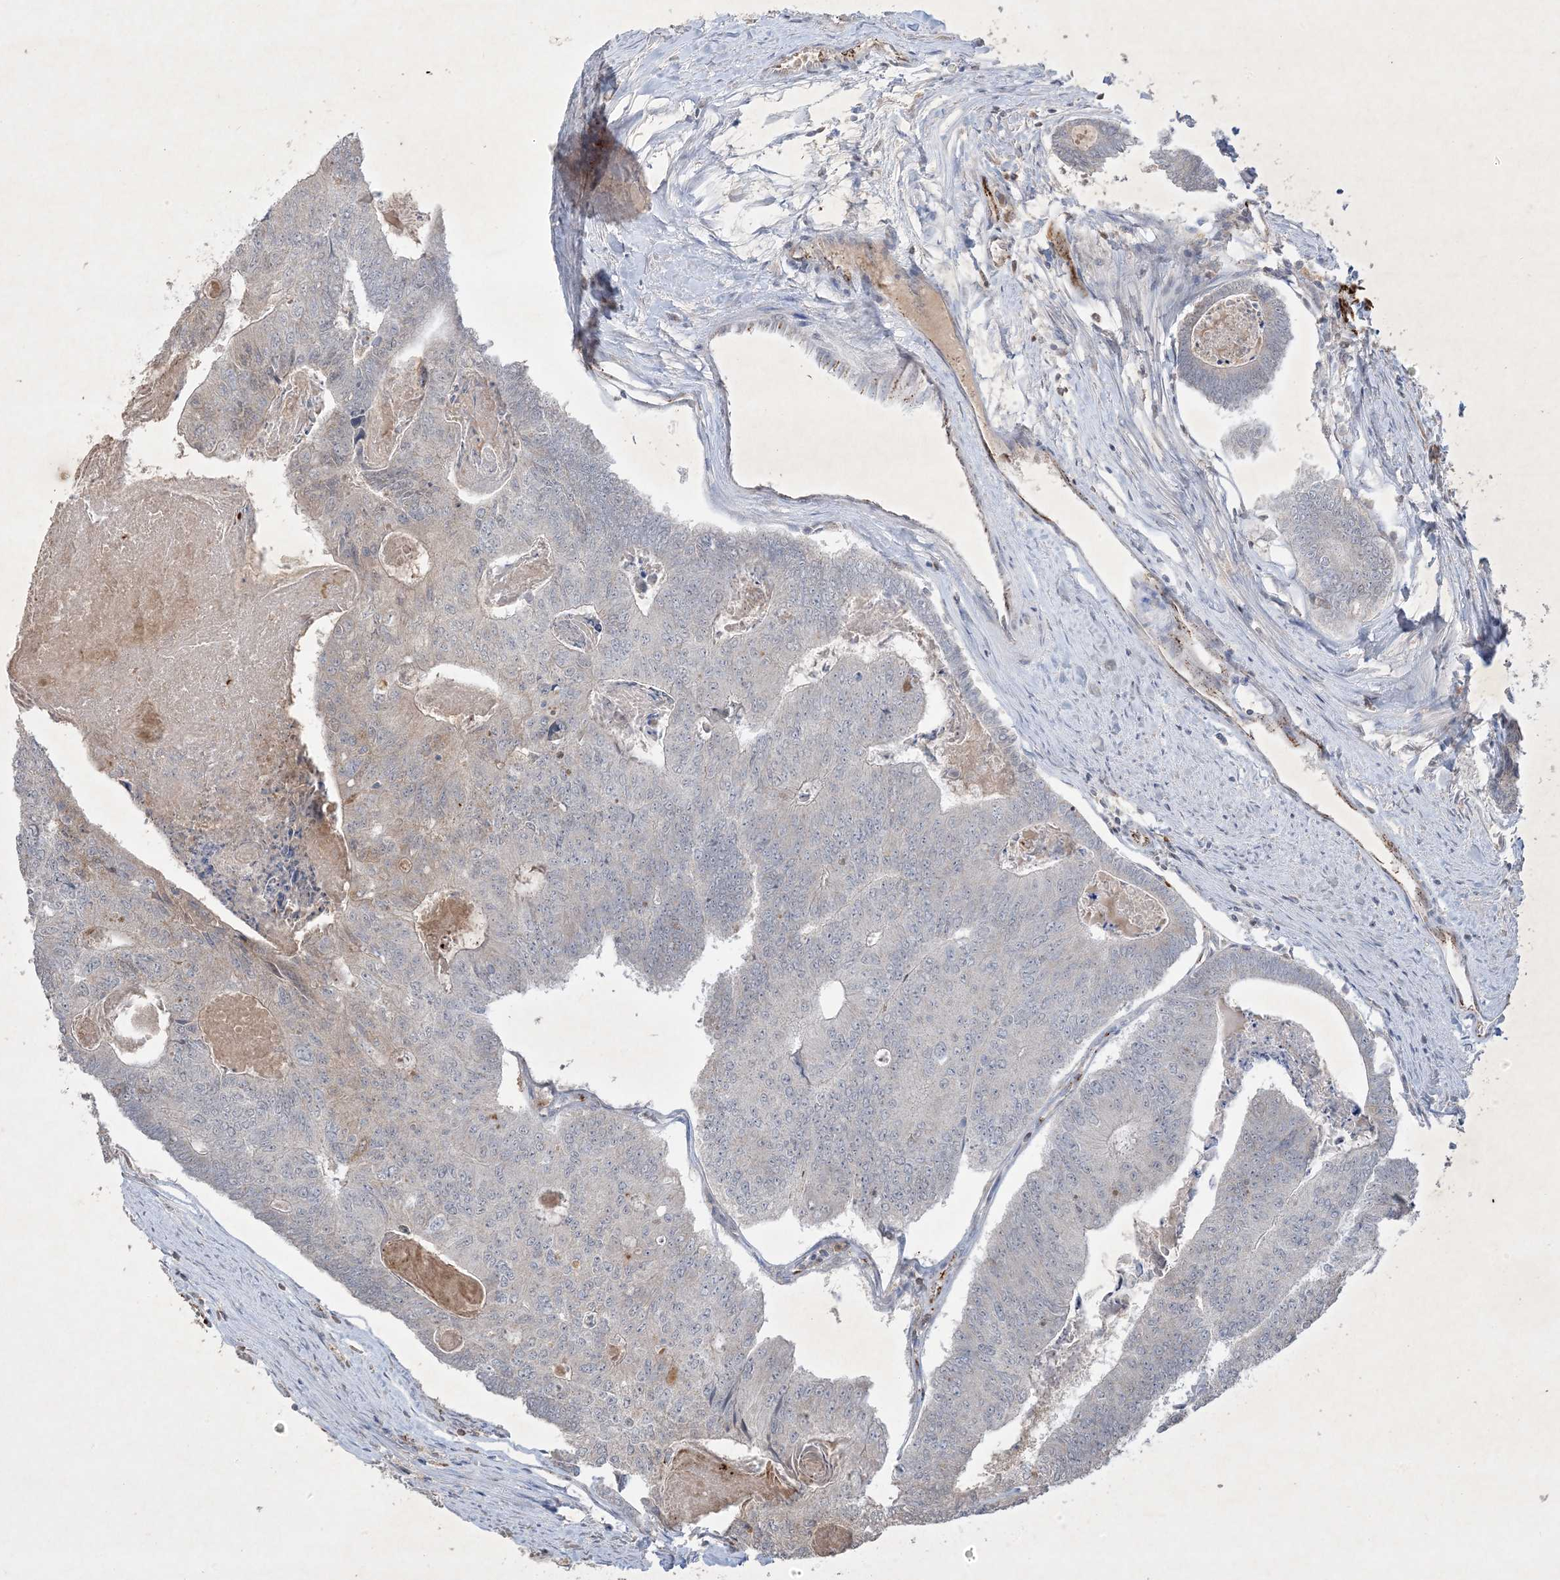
{"staining": {"intensity": "negative", "quantity": "none", "location": "none"}, "tissue": "colorectal cancer", "cell_type": "Tumor cells", "image_type": "cancer", "snomed": [{"axis": "morphology", "description": "Adenocarcinoma, NOS"}, {"axis": "topography", "description": "Colon"}], "caption": "This is a photomicrograph of immunohistochemistry (IHC) staining of colorectal cancer, which shows no staining in tumor cells. (IHC, brightfield microscopy, high magnification).", "gene": "PRSS36", "patient": {"sex": "female", "age": 67}}